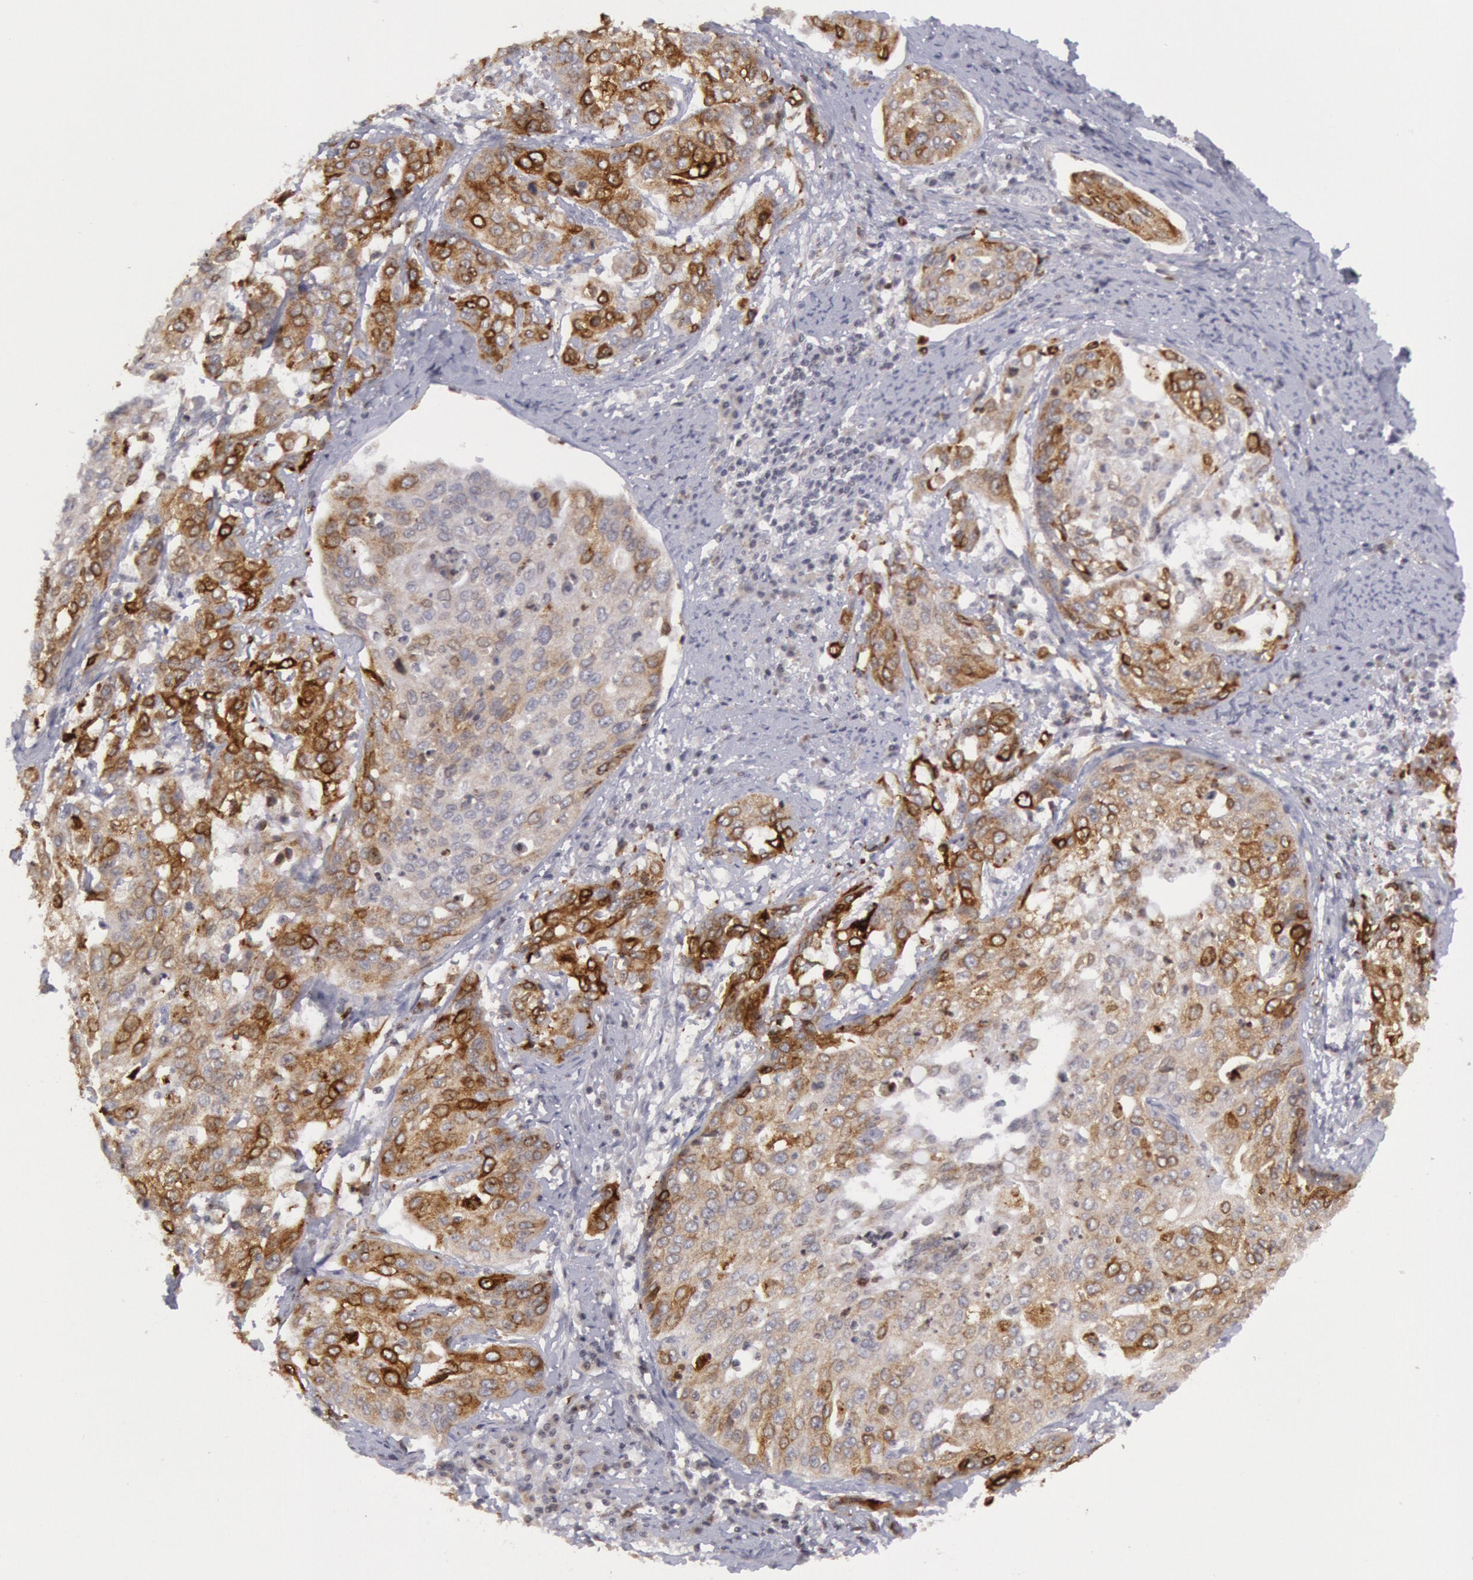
{"staining": {"intensity": "moderate", "quantity": "25%-75%", "location": "cytoplasmic/membranous"}, "tissue": "cervical cancer", "cell_type": "Tumor cells", "image_type": "cancer", "snomed": [{"axis": "morphology", "description": "Squamous cell carcinoma, NOS"}, {"axis": "topography", "description": "Cervix"}], "caption": "Squamous cell carcinoma (cervical) tissue exhibits moderate cytoplasmic/membranous positivity in about 25%-75% of tumor cells The staining is performed using DAB brown chromogen to label protein expression. The nuclei are counter-stained blue using hematoxylin.", "gene": "PTGS2", "patient": {"sex": "female", "age": 41}}